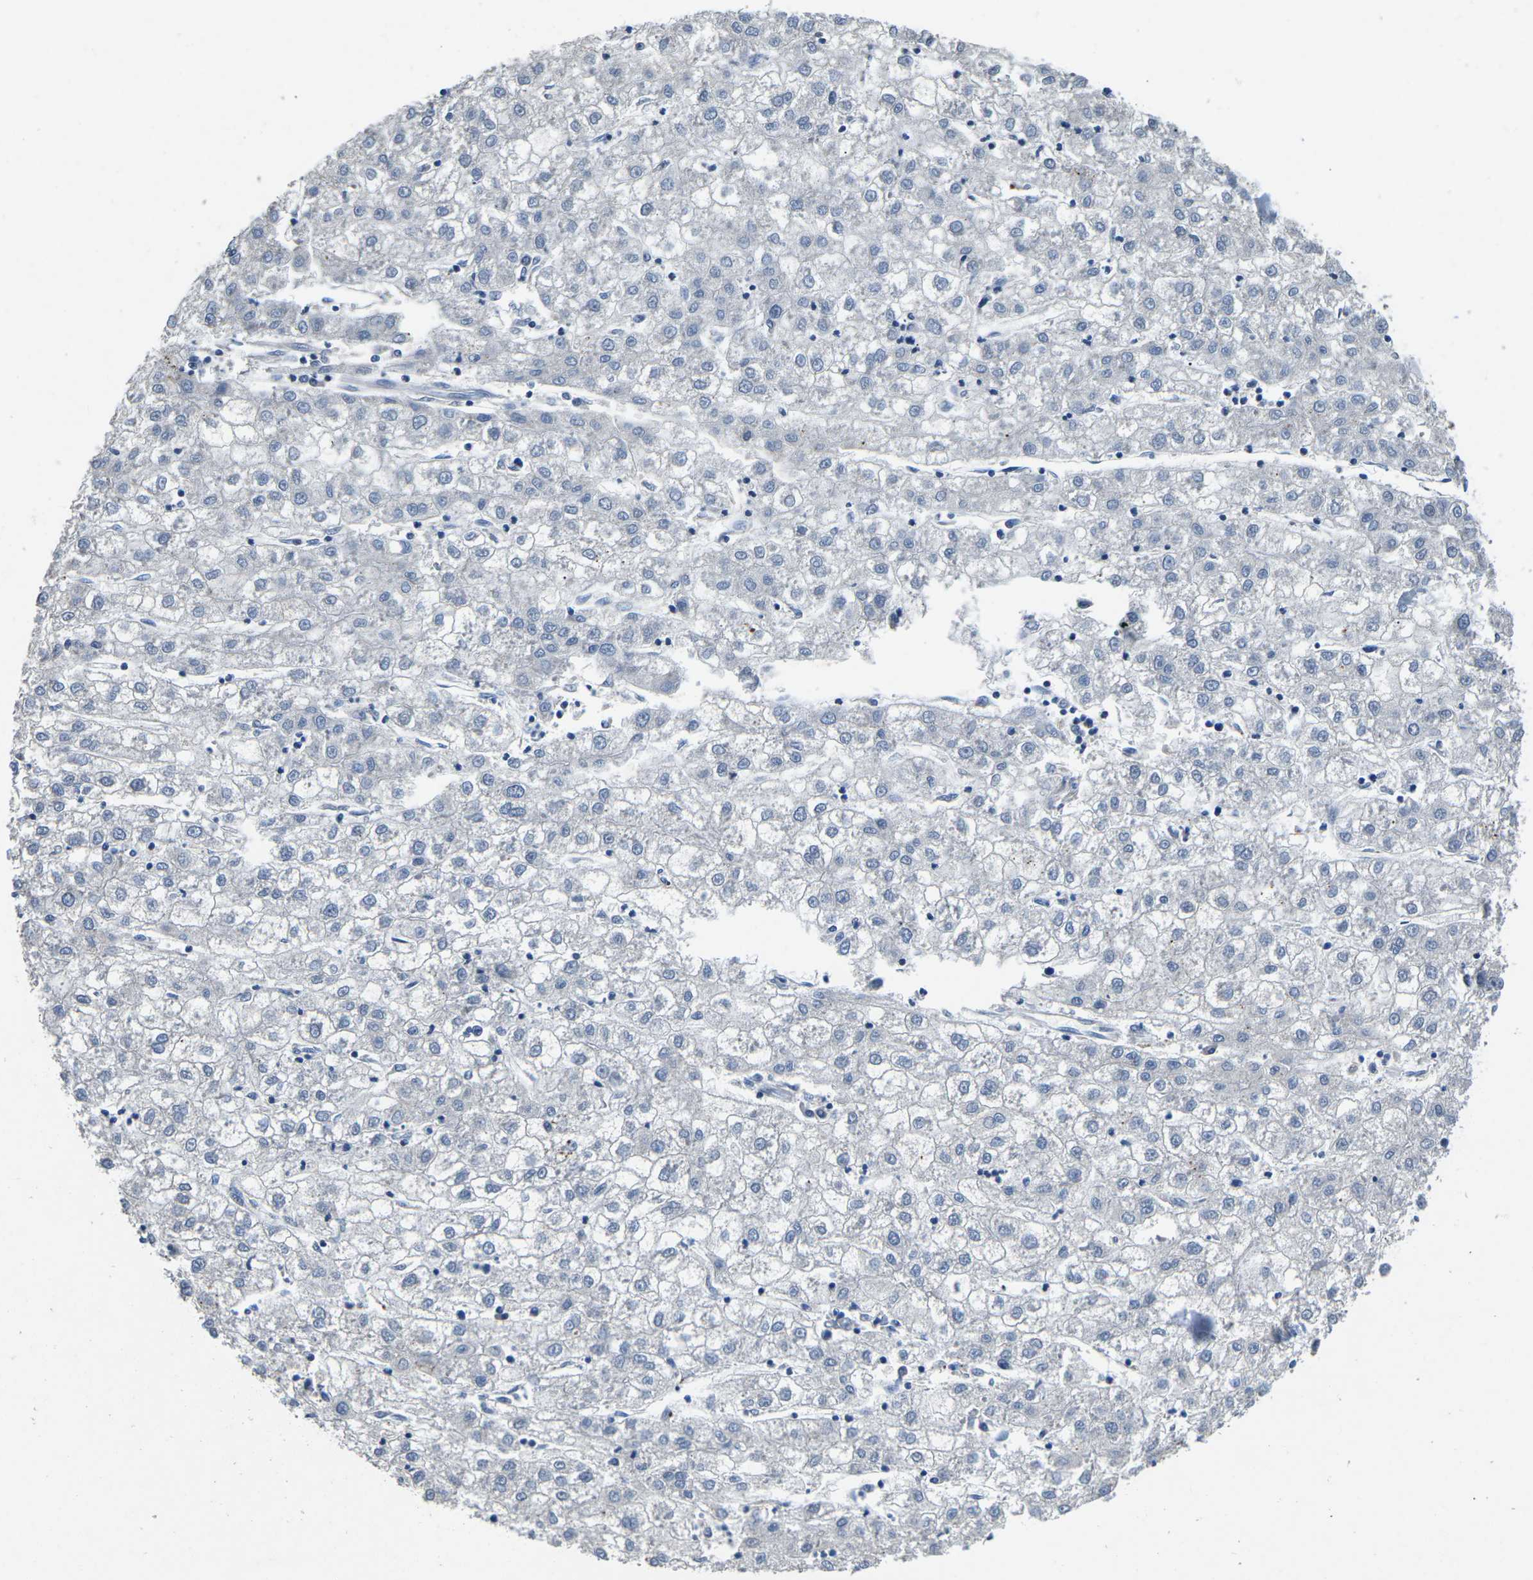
{"staining": {"intensity": "negative", "quantity": "none", "location": "none"}, "tissue": "liver cancer", "cell_type": "Tumor cells", "image_type": "cancer", "snomed": [{"axis": "morphology", "description": "Carcinoma, Hepatocellular, NOS"}, {"axis": "topography", "description": "Liver"}], "caption": "Hepatocellular carcinoma (liver) stained for a protein using immunohistochemistry (IHC) demonstrates no positivity tumor cells.", "gene": "PDCD6IP", "patient": {"sex": "male", "age": 72}}